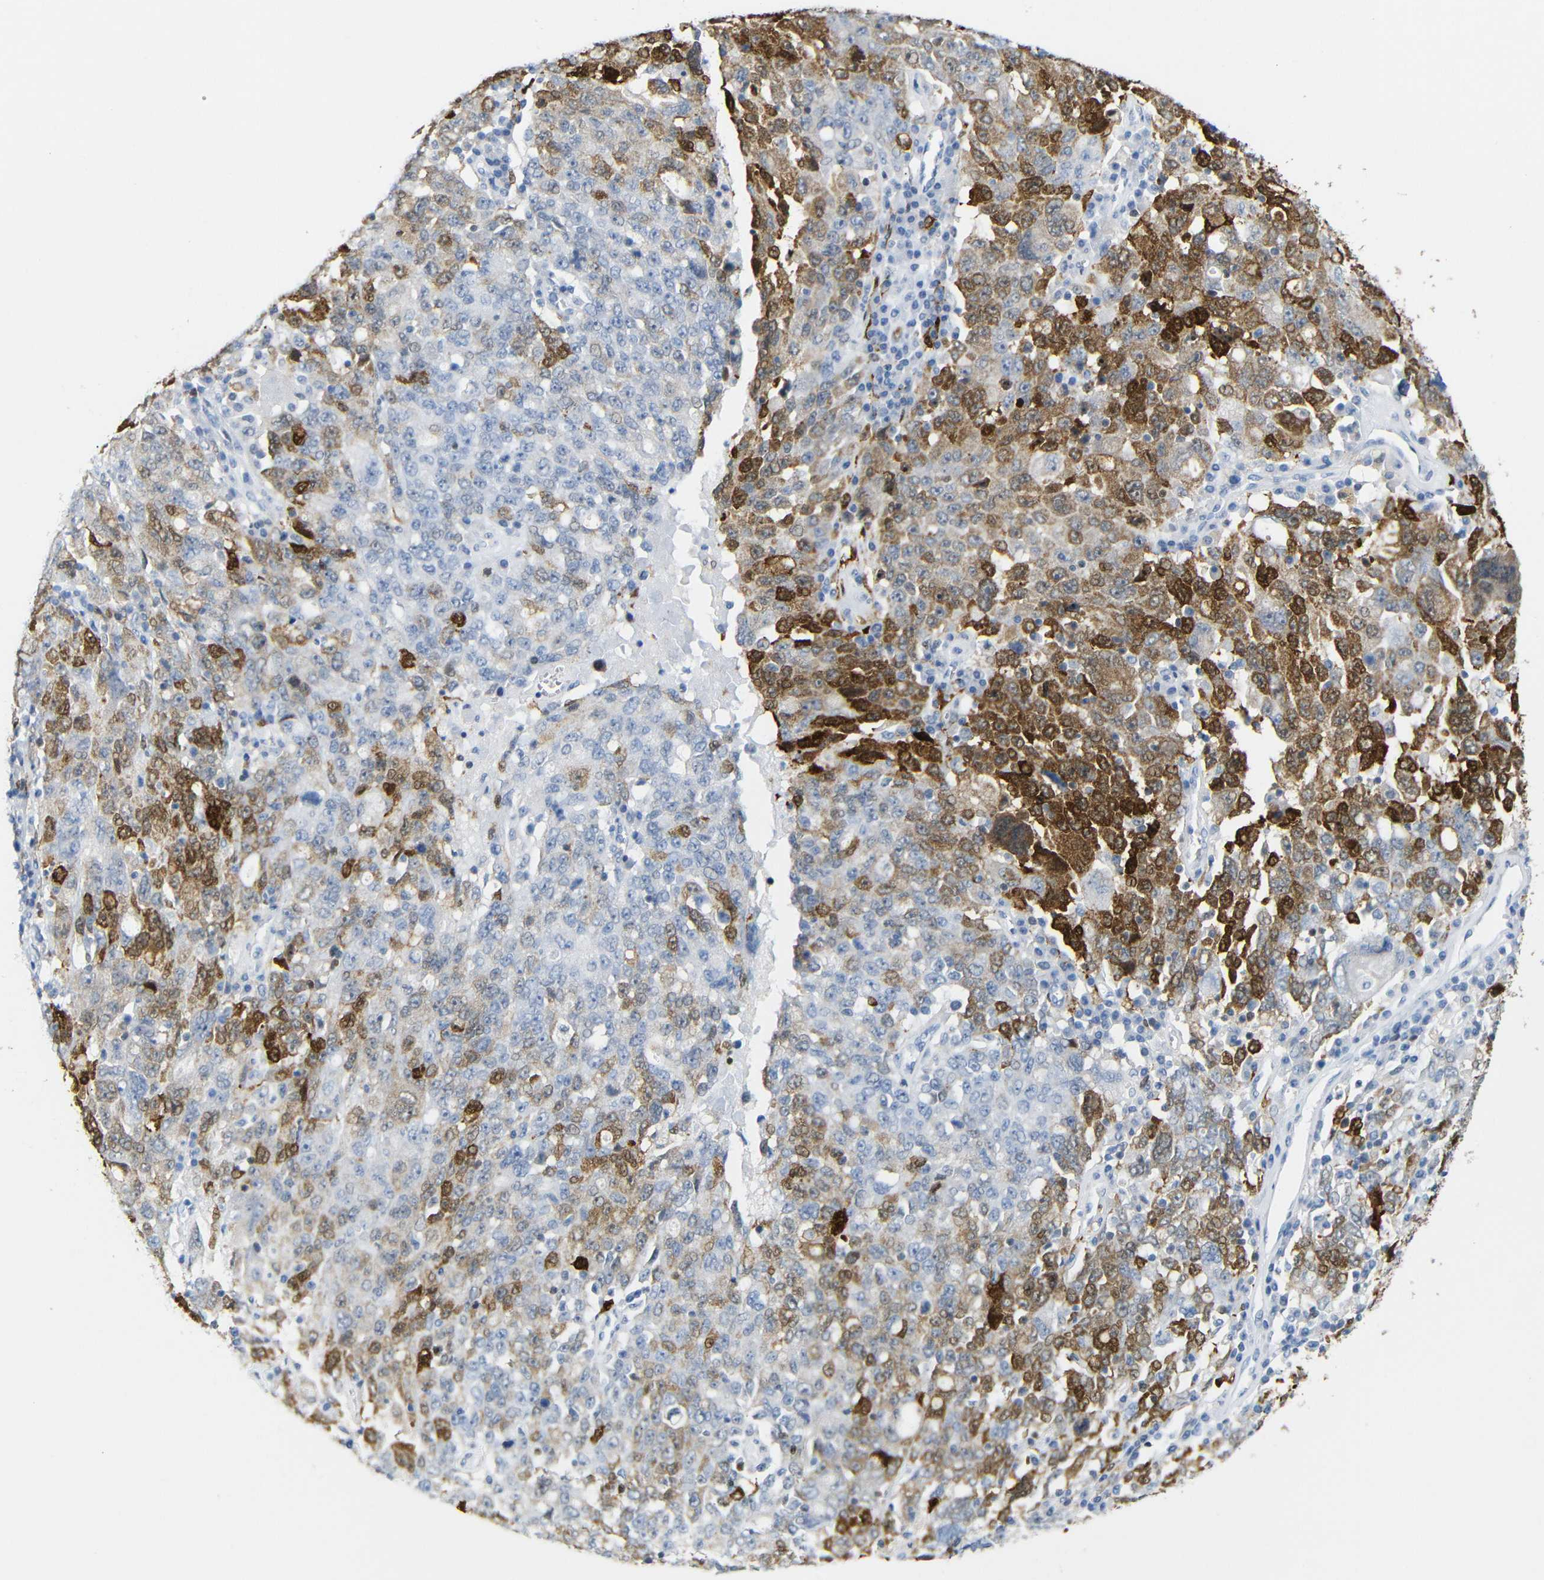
{"staining": {"intensity": "strong", "quantity": "25%-75%", "location": "cytoplasmic/membranous"}, "tissue": "ovarian cancer", "cell_type": "Tumor cells", "image_type": "cancer", "snomed": [{"axis": "morphology", "description": "Carcinoma, endometroid"}, {"axis": "topography", "description": "Ovary"}], "caption": "High-magnification brightfield microscopy of endometroid carcinoma (ovarian) stained with DAB (3,3'-diaminobenzidine) (brown) and counterstained with hematoxylin (blue). tumor cells exhibit strong cytoplasmic/membranous staining is identified in approximately25%-75% of cells.", "gene": "MT1A", "patient": {"sex": "female", "age": 62}}